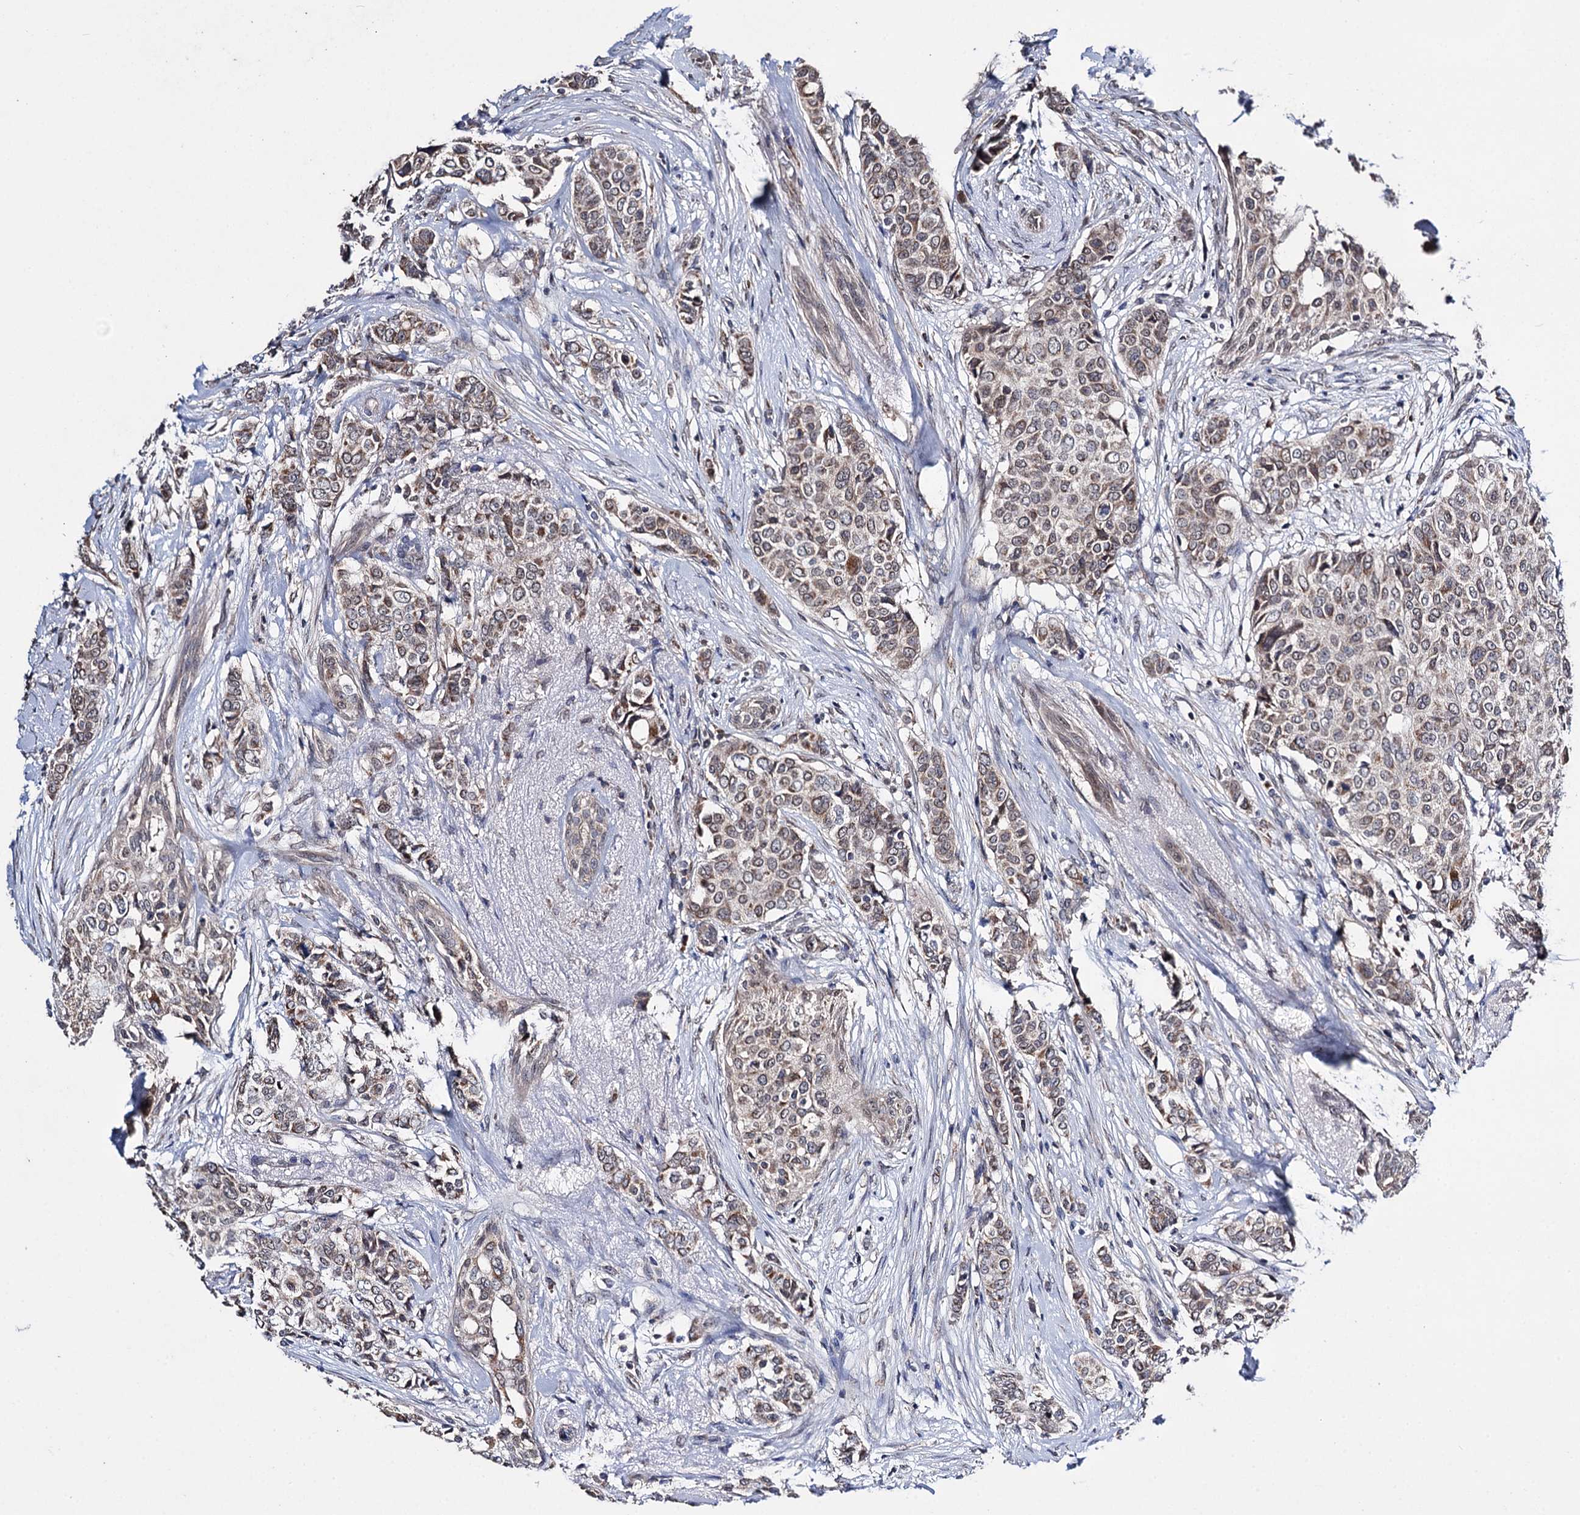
{"staining": {"intensity": "weak", "quantity": ">75%", "location": "cytoplasmic/membranous,nuclear"}, "tissue": "breast cancer", "cell_type": "Tumor cells", "image_type": "cancer", "snomed": [{"axis": "morphology", "description": "Lobular carcinoma"}, {"axis": "topography", "description": "Breast"}], "caption": "The photomicrograph demonstrates a brown stain indicating the presence of a protein in the cytoplasmic/membranous and nuclear of tumor cells in lobular carcinoma (breast).", "gene": "CLPB", "patient": {"sex": "female", "age": 51}}